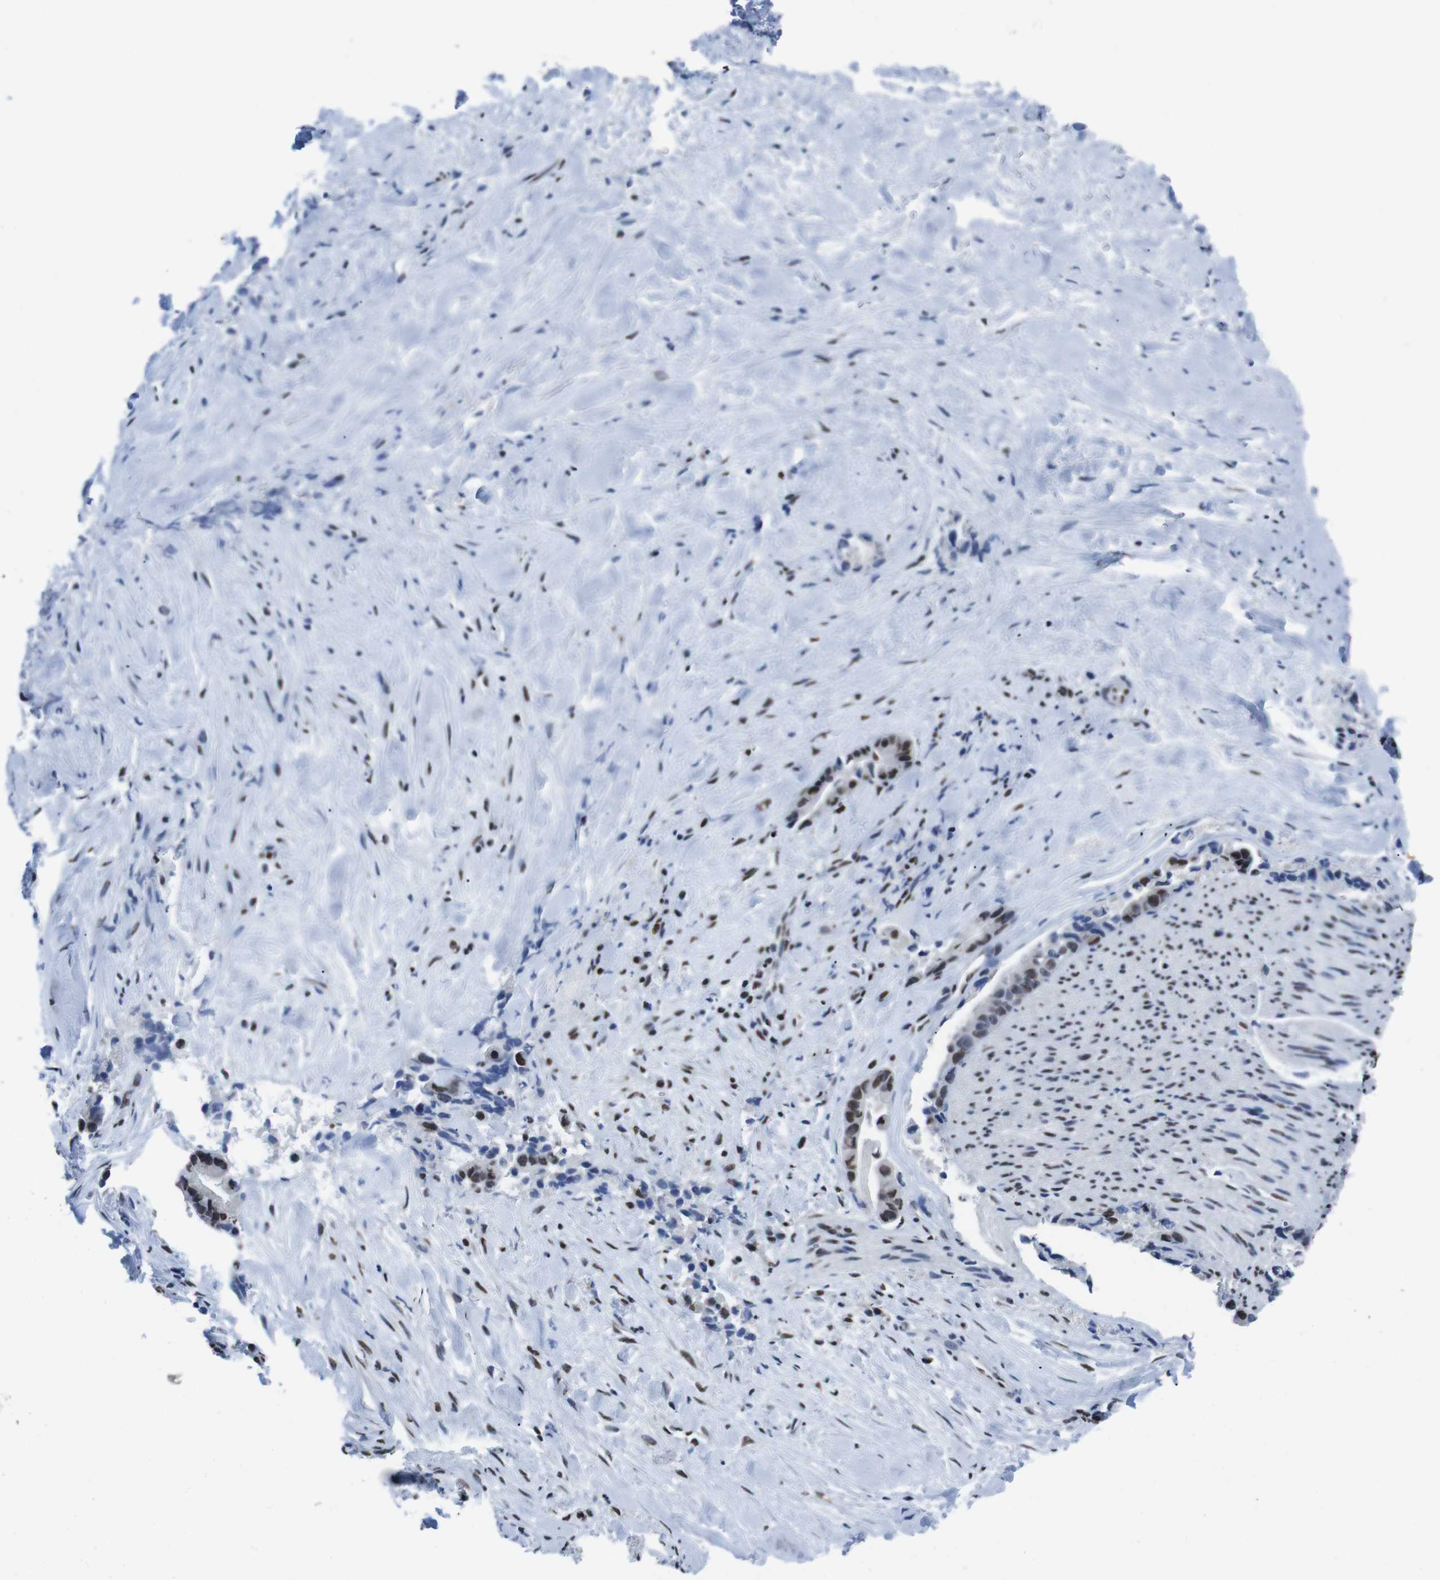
{"staining": {"intensity": "moderate", "quantity": ">75%", "location": "nuclear"}, "tissue": "liver cancer", "cell_type": "Tumor cells", "image_type": "cancer", "snomed": [{"axis": "morphology", "description": "Cholangiocarcinoma"}, {"axis": "topography", "description": "Liver"}], "caption": "Immunohistochemistry (IHC) micrograph of liver cholangiocarcinoma stained for a protein (brown), which reveals medium levels of moderate nuclear staining in about >75% of tumor cells.", "gene": "PIP4P2", "patient": {"sex": "female", "age": 55}}